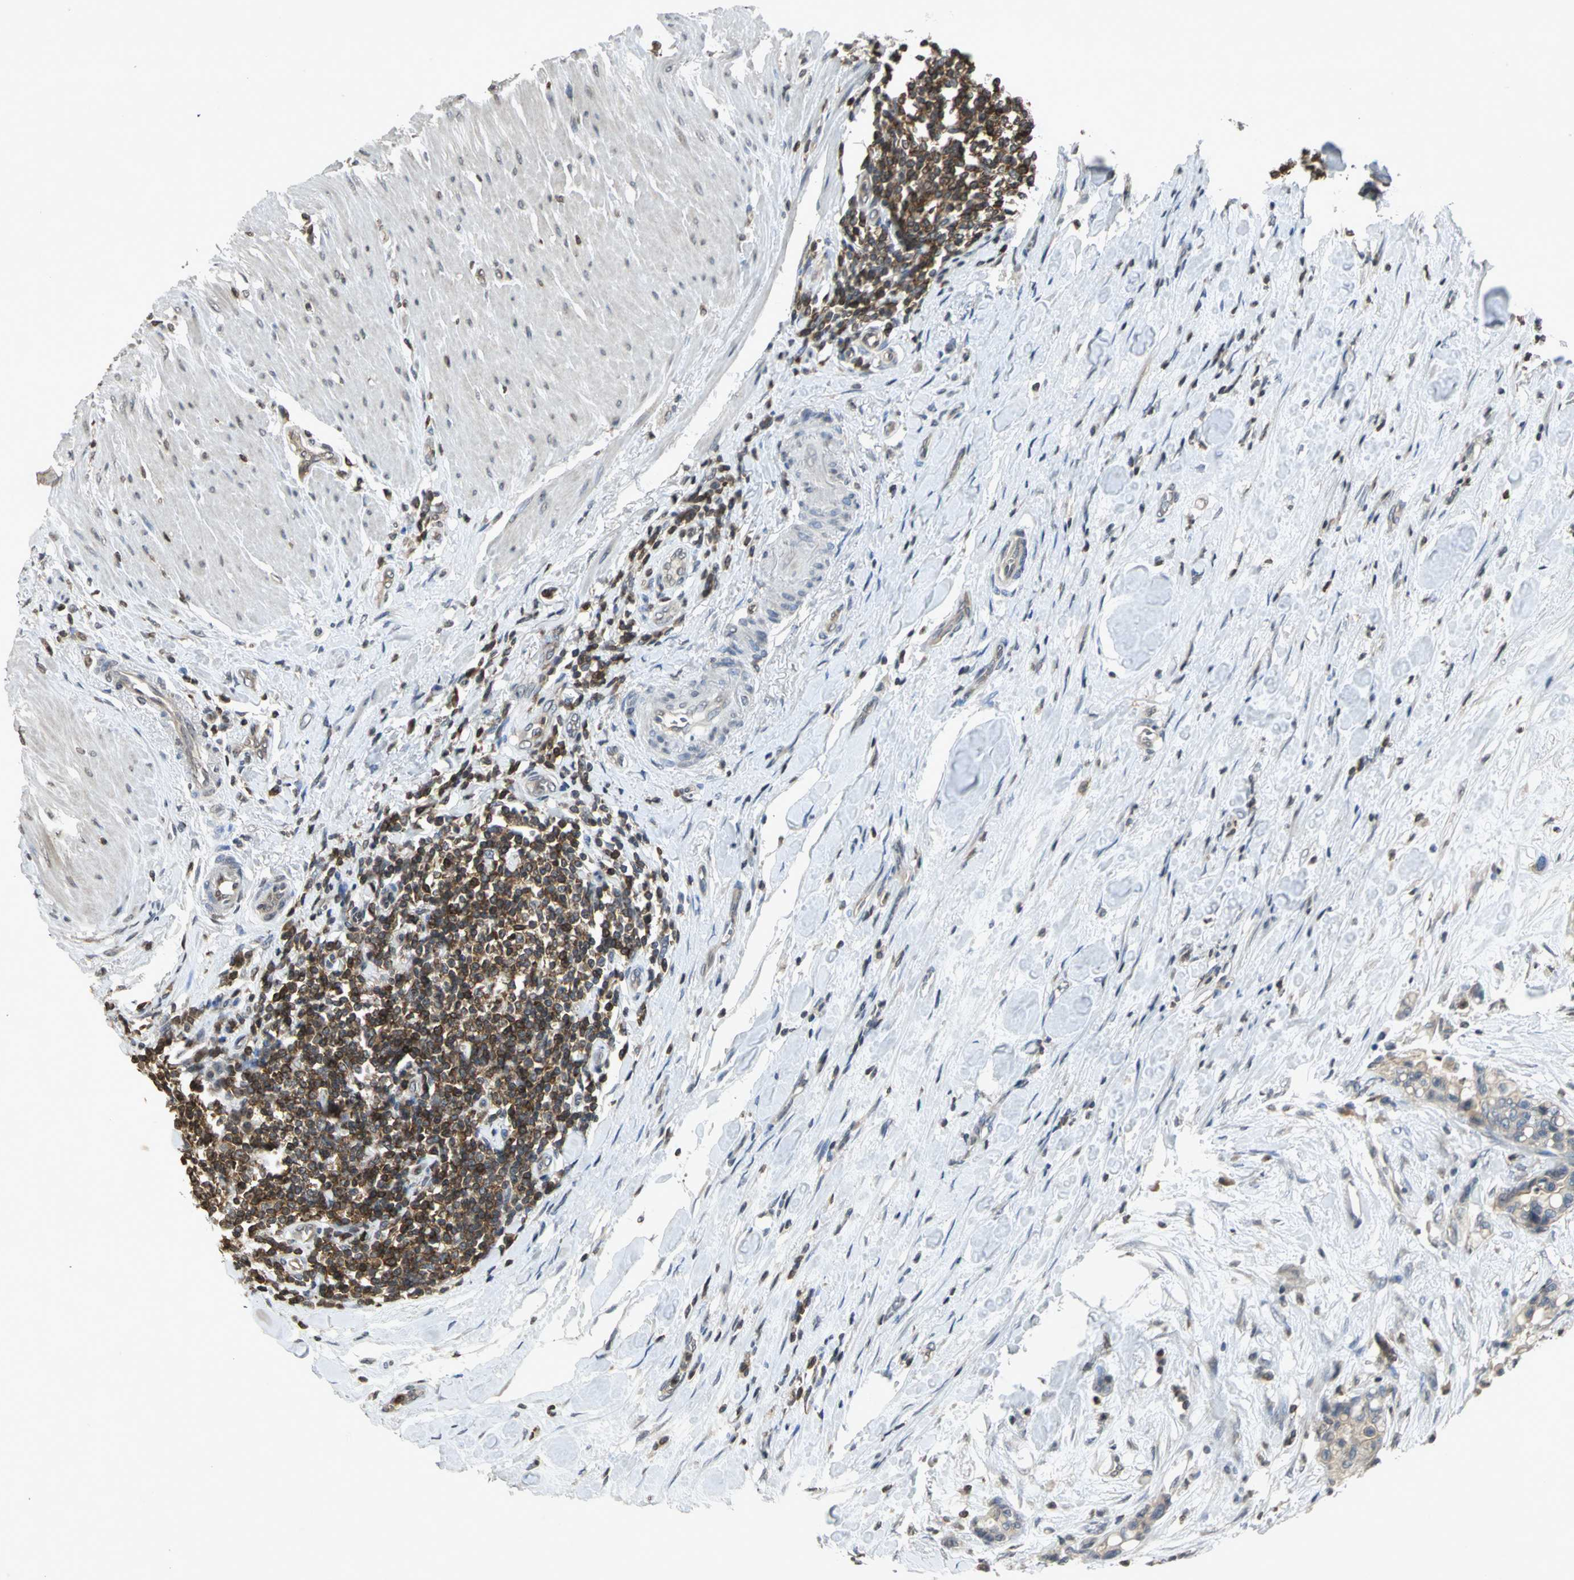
{"staining": {"intensity": "moderate", "quantity": "25%-75%", "location": "cytoplasmic/membranous"}, "tissue": "colorectal cancer", "cell_type": "Tumor cells", "image_type": "cancer", "snomed": [{"axis": "morphology", "description": "Adenocarcinoma, NOS"}, {"axis": "topography", "description": "Colon"}], "caption": "Immunohistochemical staining of human colorectal cancer reveals medium levels of moderate cytoplasmic/membranous expression in approximately 25%-75% of tumor cells.", "gene": "IL16", "patient": {"sex": "male", "age": 82}}